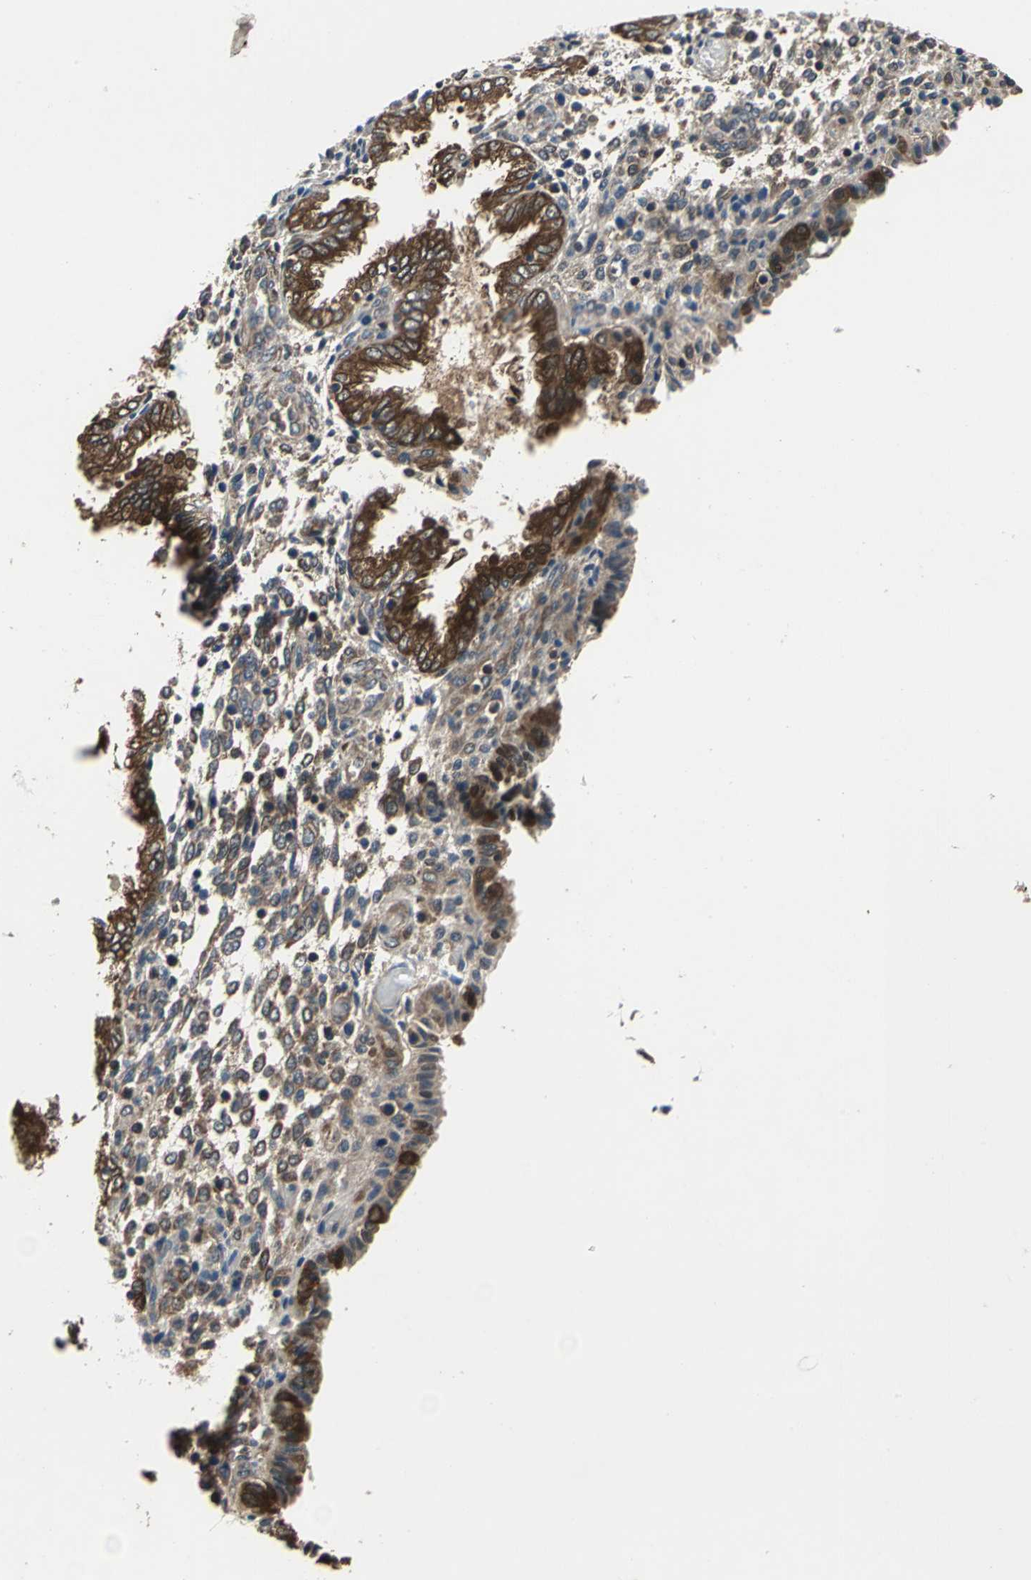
{"staining": {"intensity": "moderate", "quantity": "25%-75%", "location": "cytoplasmic/membranous"}, "tissue": "endometrium", "cell_type": "Cells in endometrial stroma", "image_type": "normal", "snomed": [{"axis": "morphology", "description": "Normal tissue, NOS"}, {"axis": "topography", "description": "Endometrium"}], "caption": "Immunohistochemistry staining of unremarkable endometrium, which shows medium levels of moderate cytoplasmic/membranous expression in approximately 25%-75% of cells in endometrial stroma indicating moderate cytoplasmic/membranous protein staining. The staining was performed using DAB (3,3'-diaminobenzidine) (brown) for protein detection and nuclei were counterstained in hematoxylin (blue).", "gene": "CAPN1", "patient": {"sex": "female", "age": 33}}